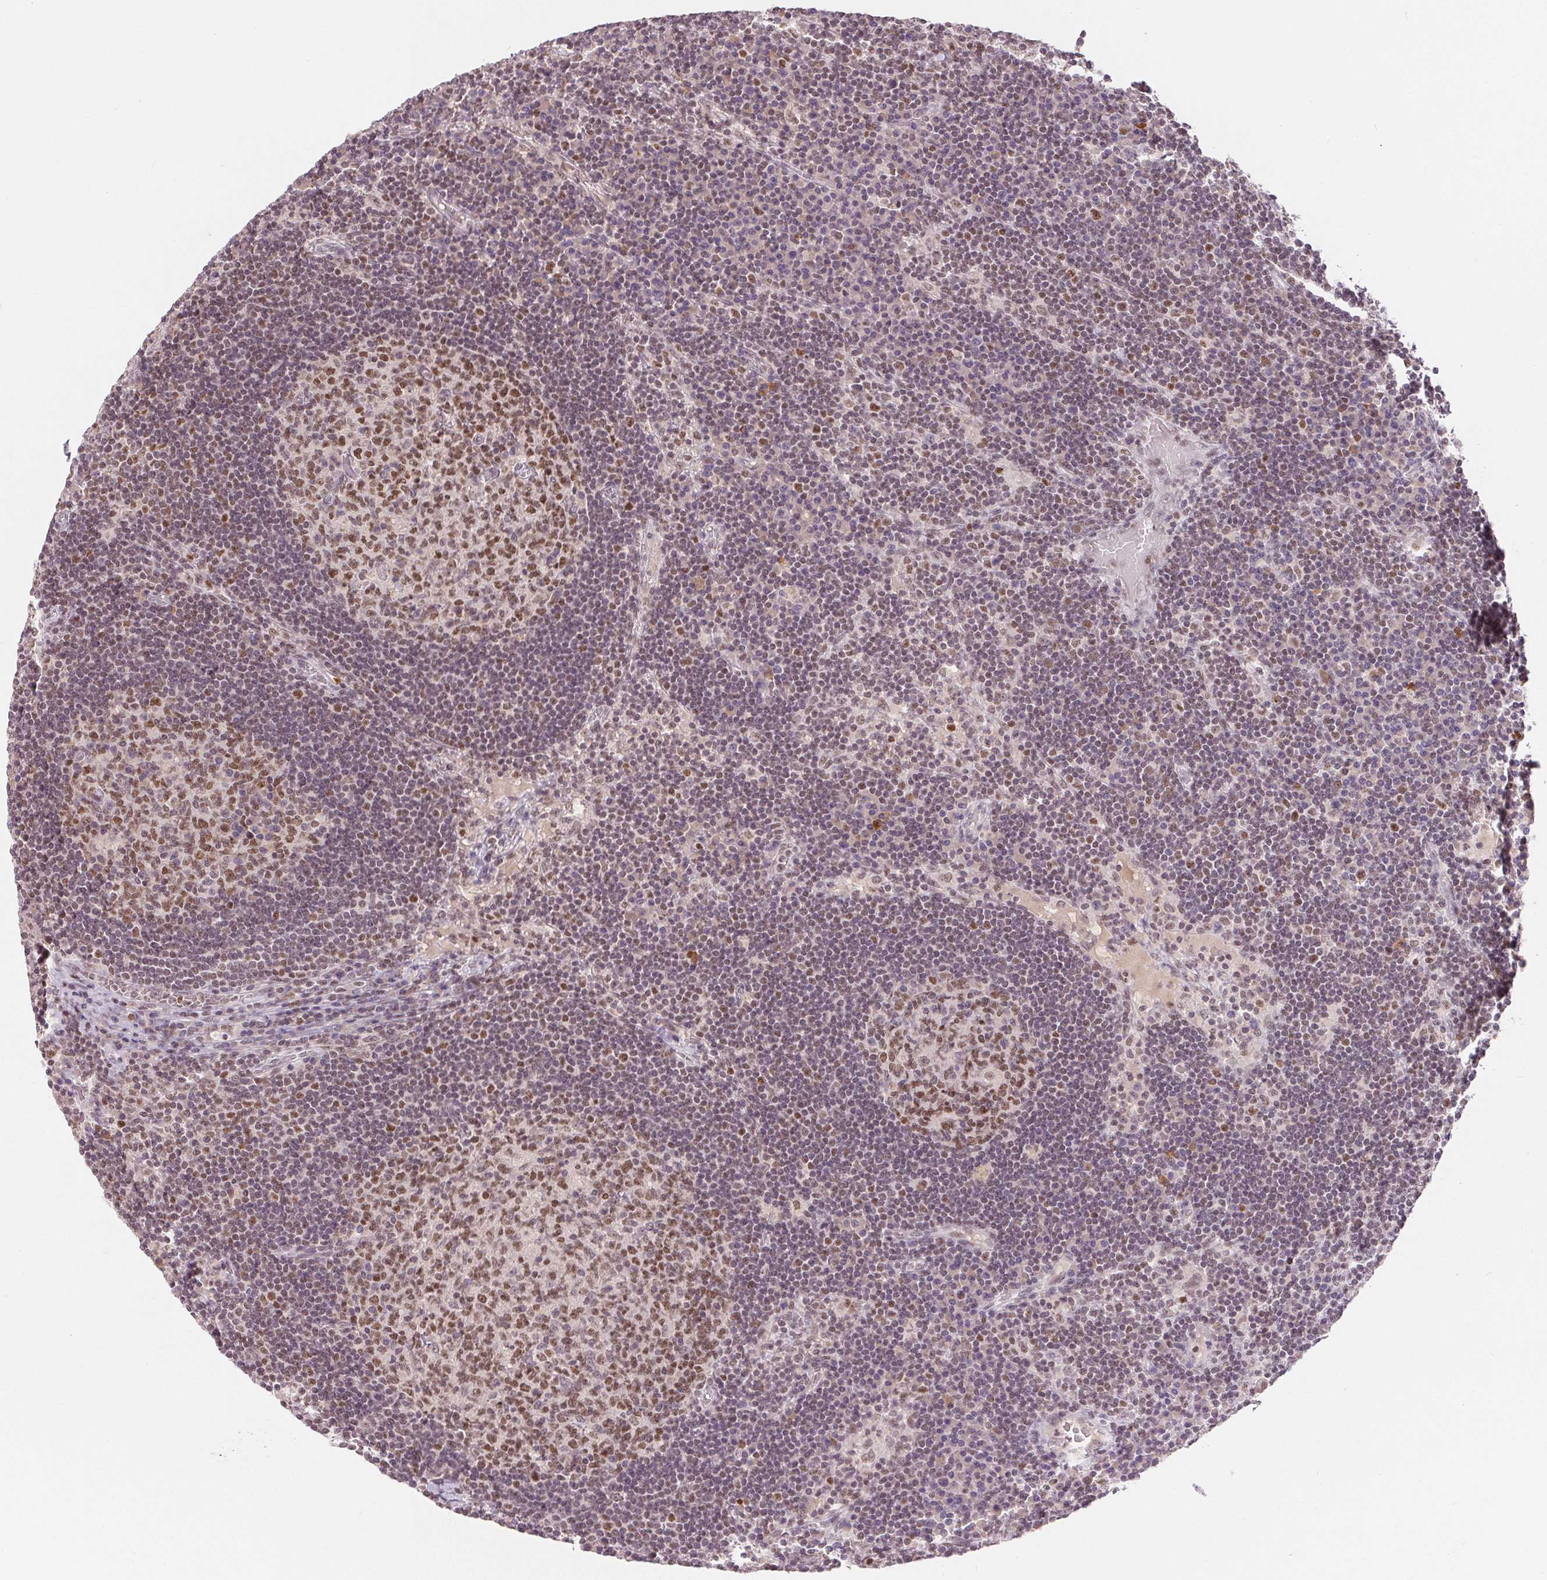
{"staining": {"intensity": "moderate", "quantity": ">75%", "location": "nuclear"}, "tissue": "lymph node", "cell_type": "Germinal center cells", "image_type": "normal", "snomed": [{"axis": "morphology", "description": "Normal tissue, NOS"}, {"axis": "topography", "description": "Lymph node"}], "caption": "Immunohistochemistry (IHC) histopathology image of benign lymph node stained for a protein (brown), which reveals medium levels of moderate nuclear positivity in about >75% of germinal center cells.", "gene": "DEK", "patient": {"sex": "male", "age": 67}}